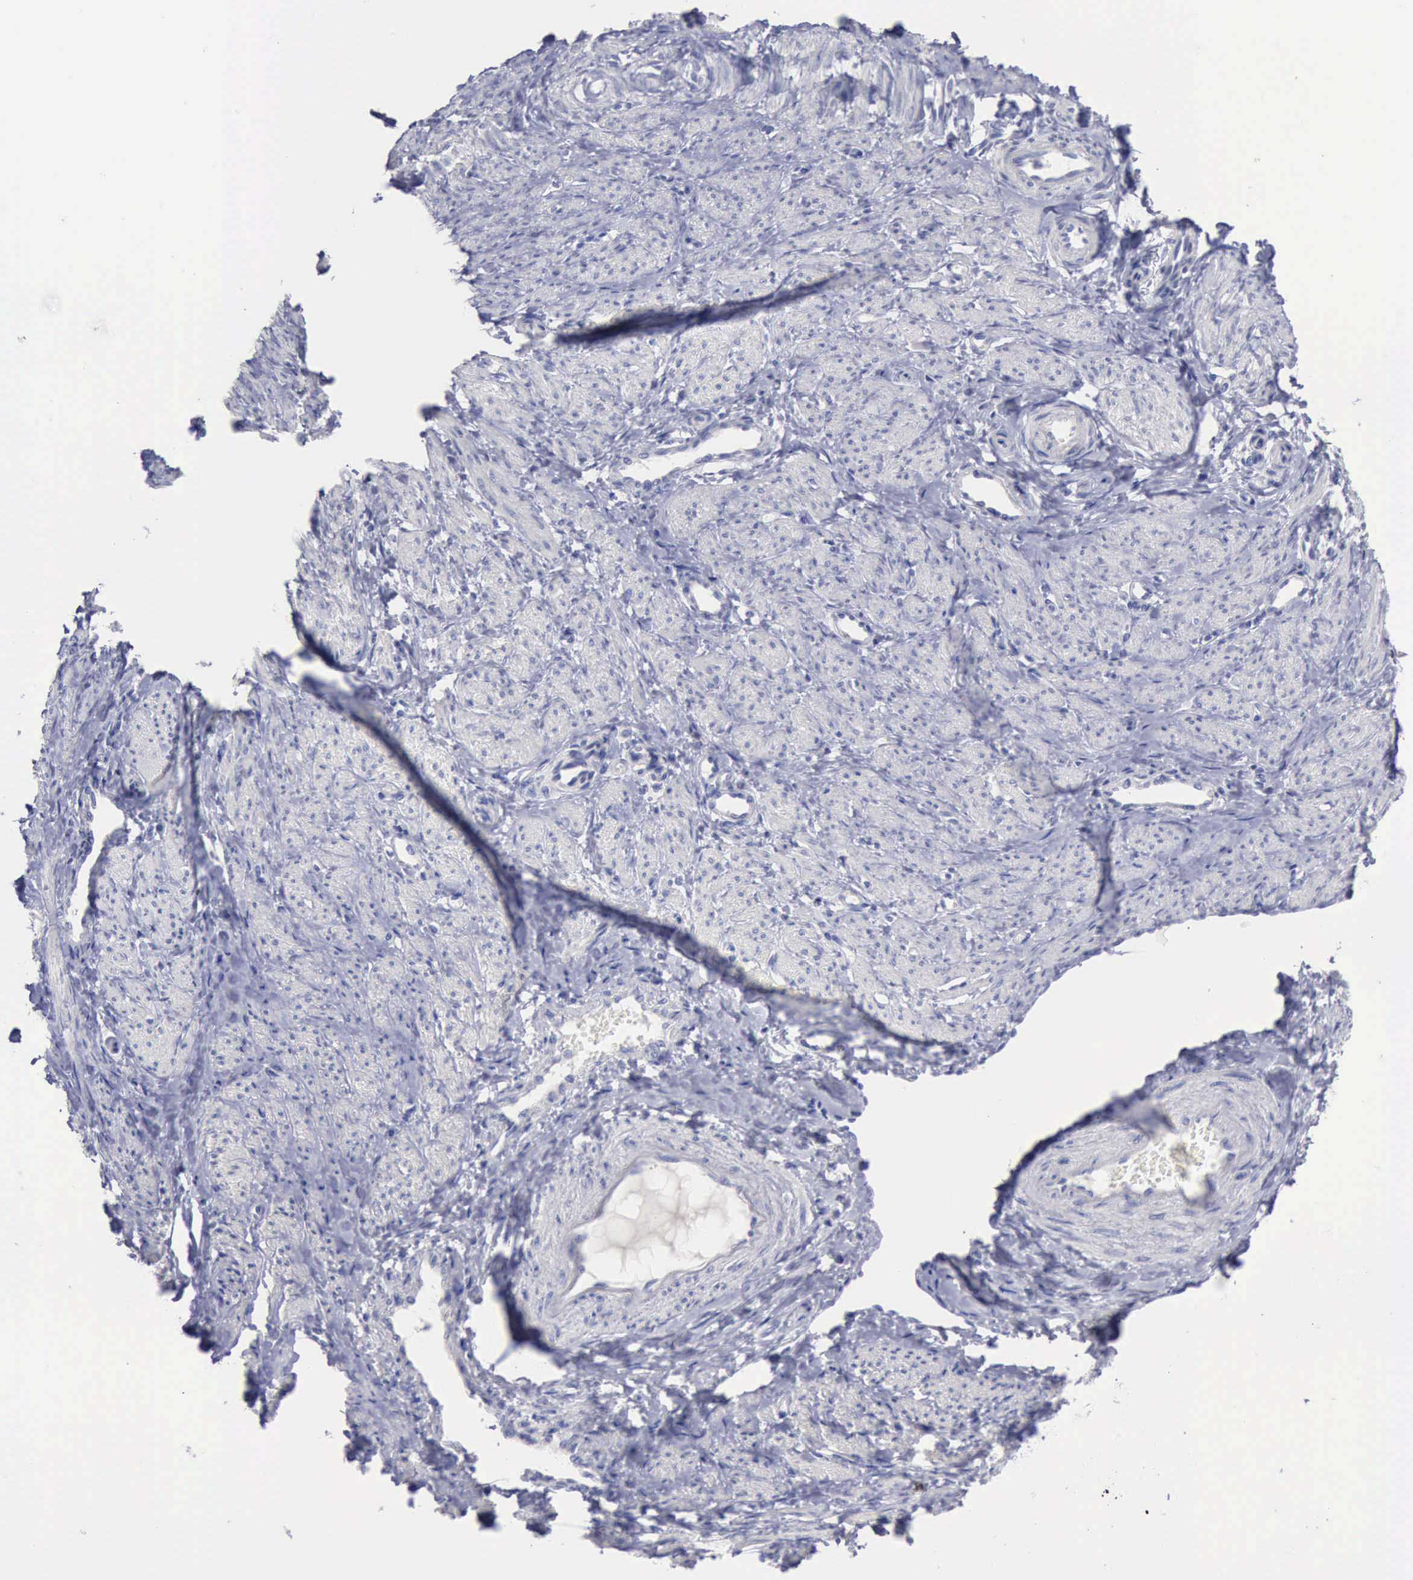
{"staining": {"intensity": "negative", "quantity": "none", "location": "none"}, "tissue": "smooth muscle", "cell_type": "Smooth muscle cells", "image_type": "normal", "snomed": [{"axis": "morphology", "description": "Normal tissue, NOS"}, {"axis": "topography", "description": "Smooth muscle"}, {"axis": "topography", "description": "Uterus"}], "caption": "Immunohistochemistry of unremarkable human smooth muscle reveals no positivity in smooth muscle cells. The staining is performed using DAB (3,3'-diaminobenzidine) brown chromogen with nuclei counter-stained in using hematoxylin.", "gene": "SATB2", "patient": {"sex": "female", "age": 39}}